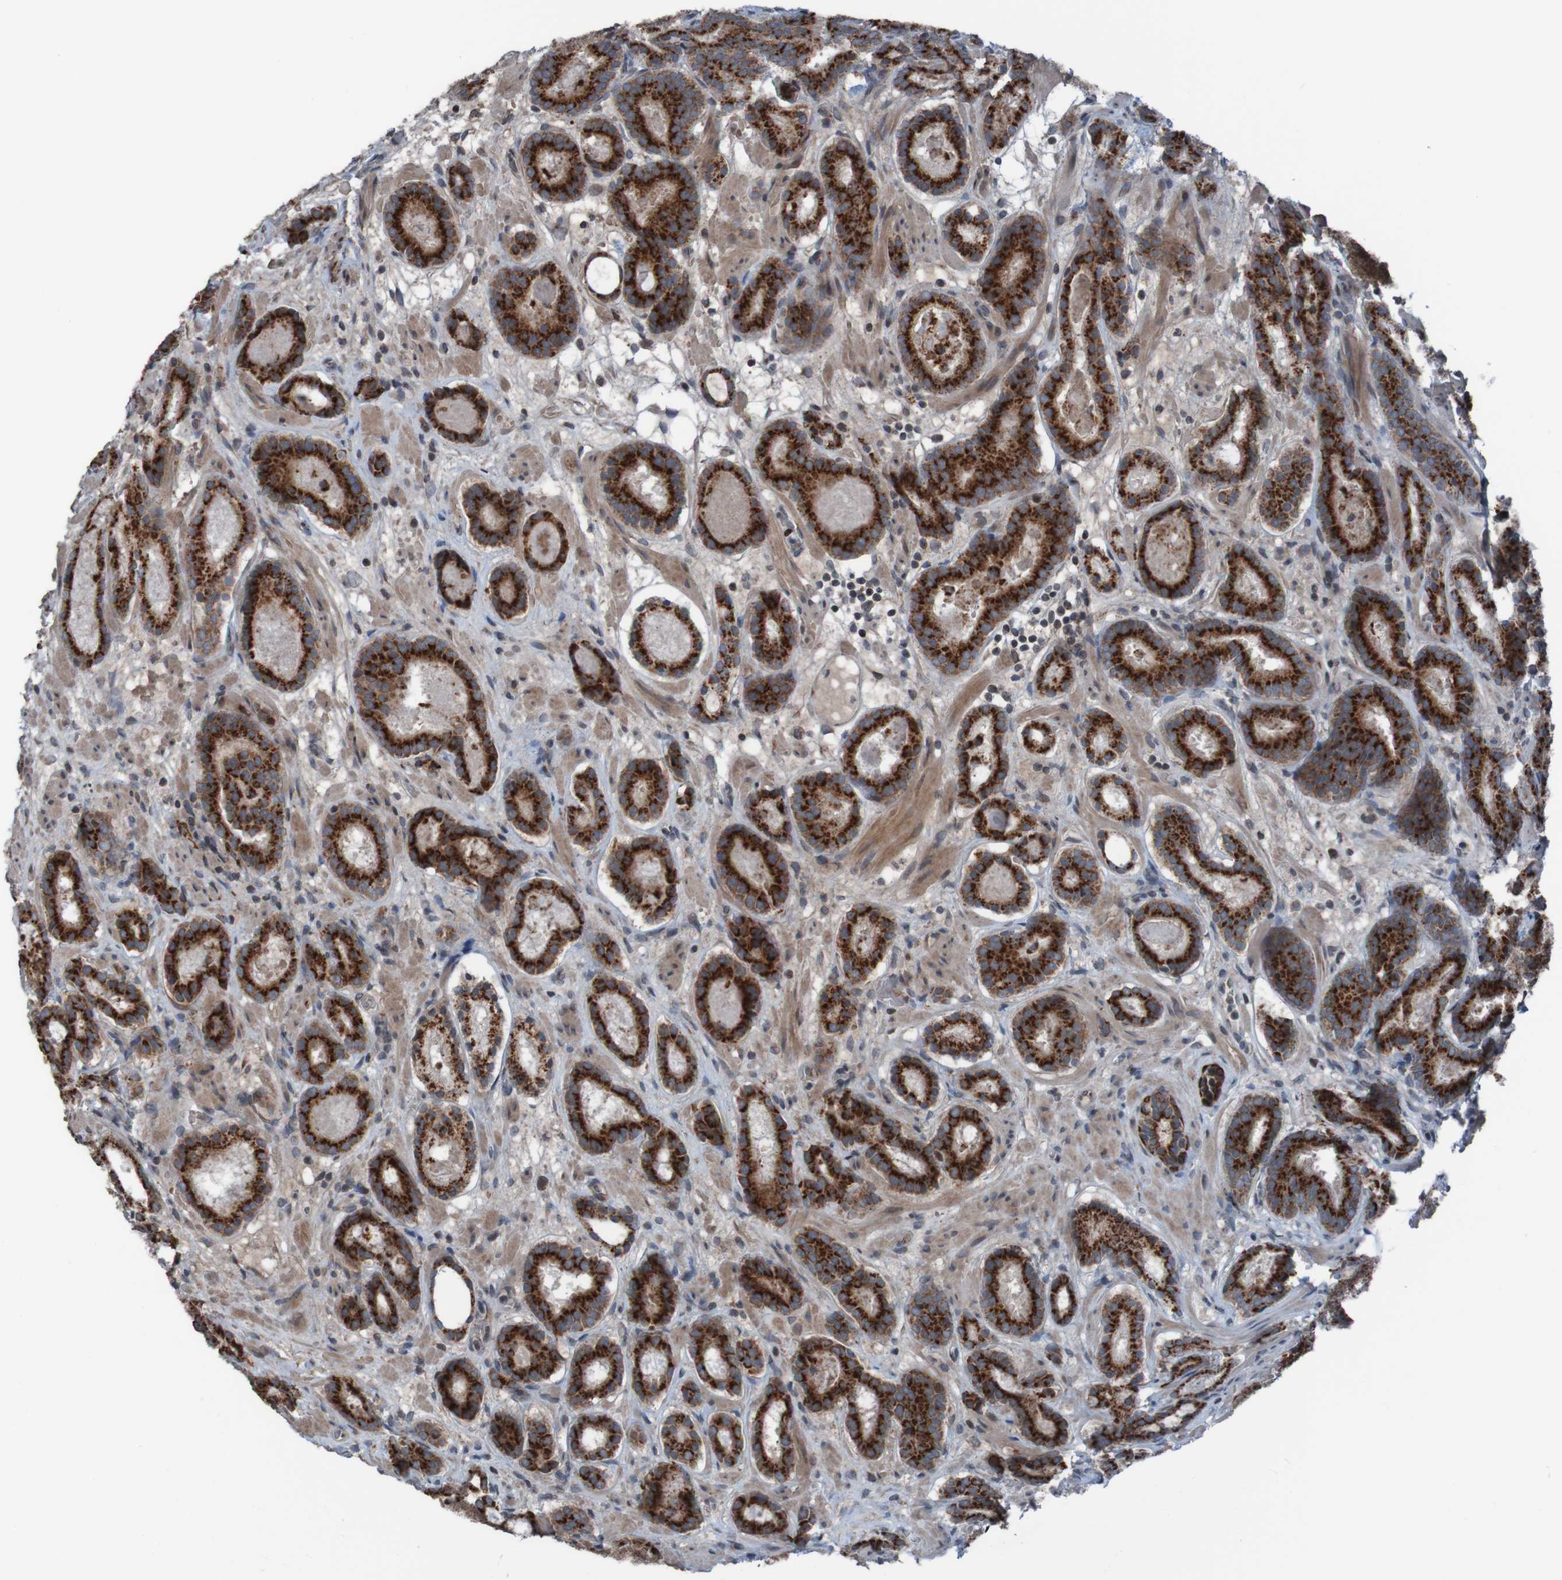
{"staining": {"intensity": "strong", "quantity": ">75%", "location": "cytoplasmic/membranous"}, "tissue": "prostate cancer", "cell_type": "Tumor cells", "image_type": "cancer", "snomed": [{"axis": "morphology", "description": "Adenocarcinoma, Low grade"}, {"axis": "topography", "description": "Prostate"}], "caption": "Protein staining displays strong cytoplasmic/membranous staining in about >75% of tumor cells in prostate low-grade adenocarcinoma.", "gene": "UNG", "patient": {"sex": "male", "age": 69}}